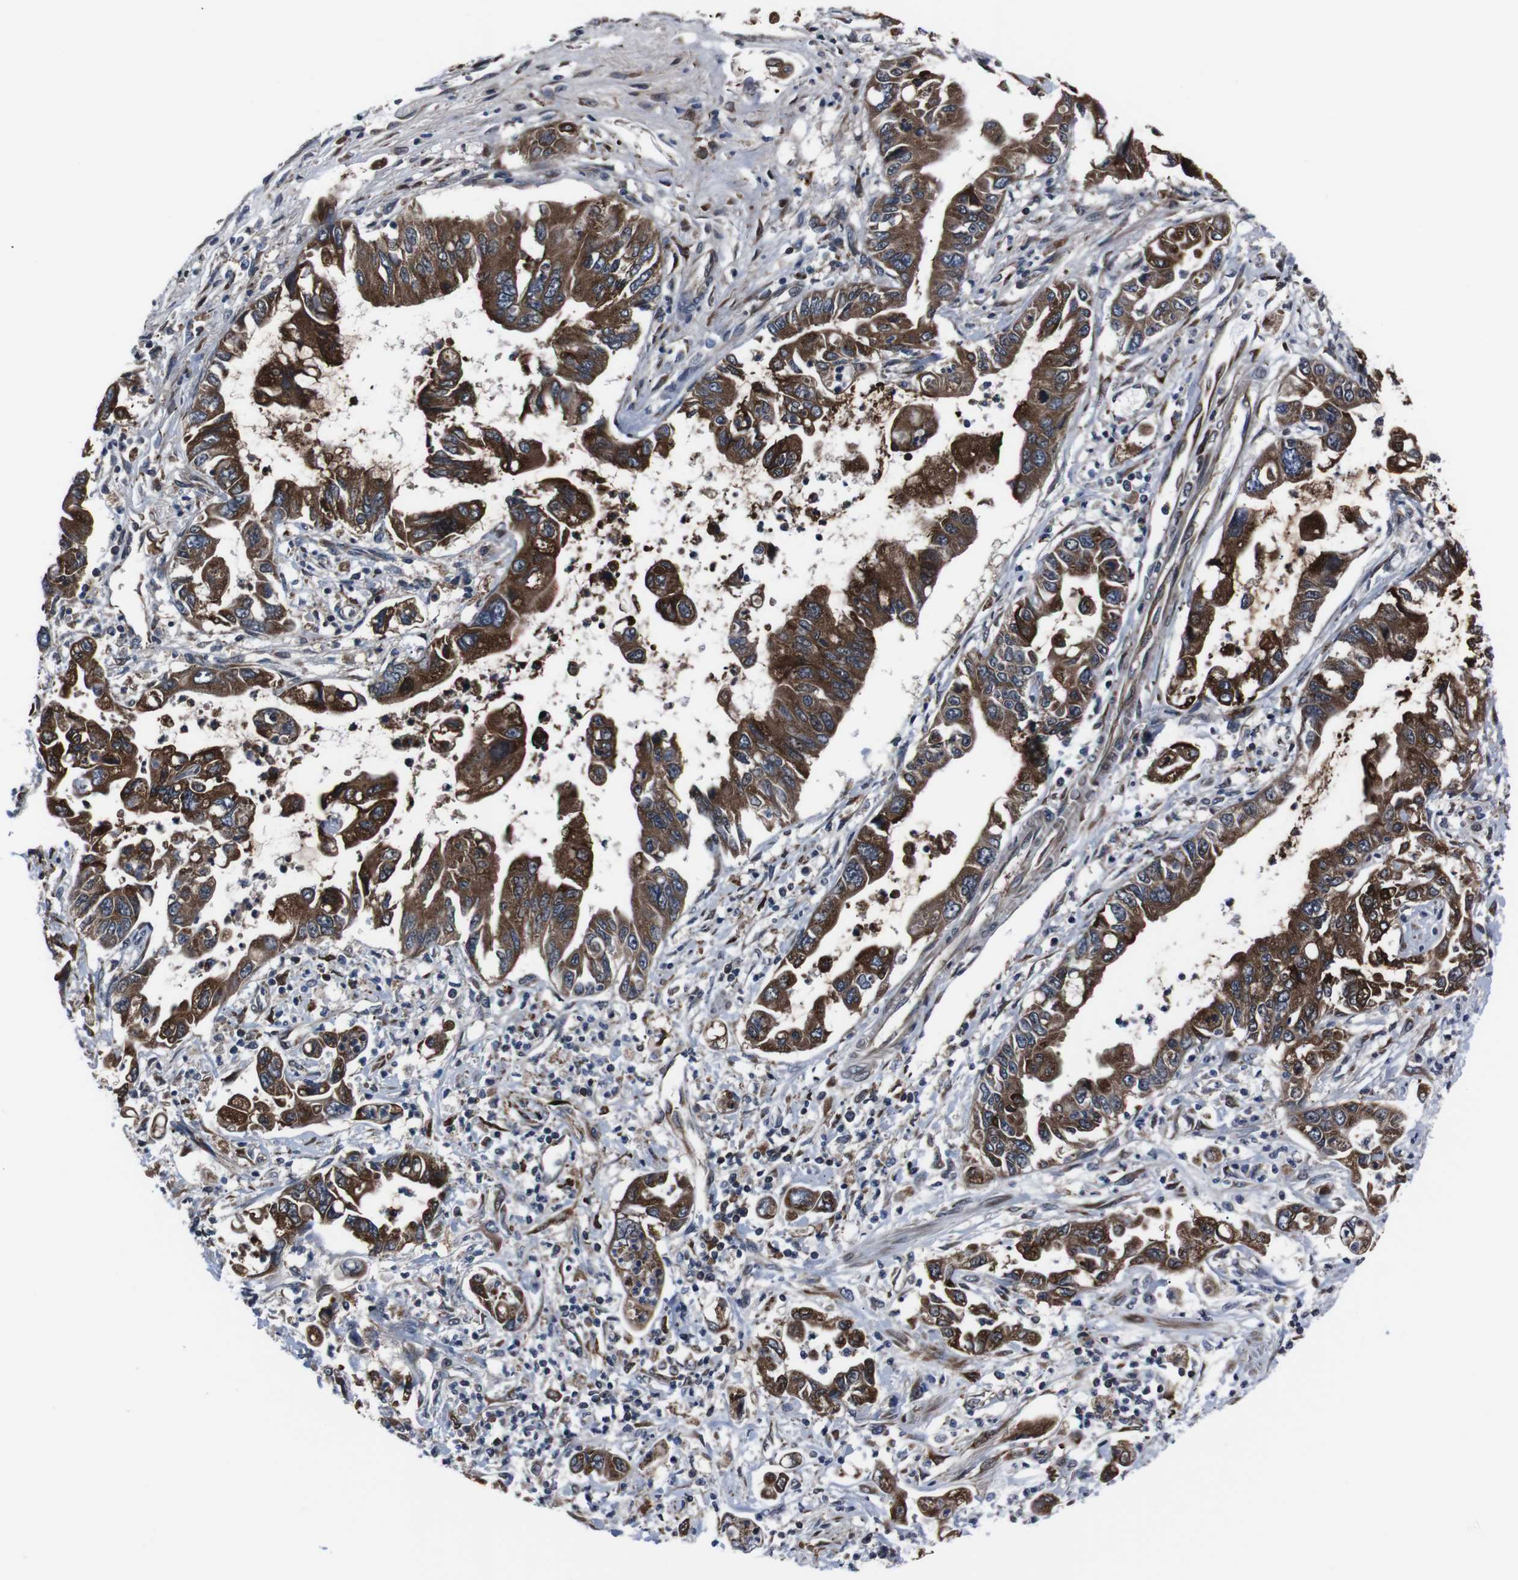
{"staining": {"intensity": "strong", "quantity": ">75%", "location": "cytoplasmic/membranous"}, "tissue": "pancreatic cancer", "cell_type": "Tumor cells", "image_type": "cancer", "snomed": [{"axis": "morphology", "description": "Adenocarcinoma, NOS"}, {"axis": "topography", "description": "Pancreas"}], "caption": "Pancreatic cancer stained for a protein reveals strong cytoplasmic/membranous positivity in tumor cells.", "gene": "EIF4A2", "patient": {"sex": "male", "age": 56}}